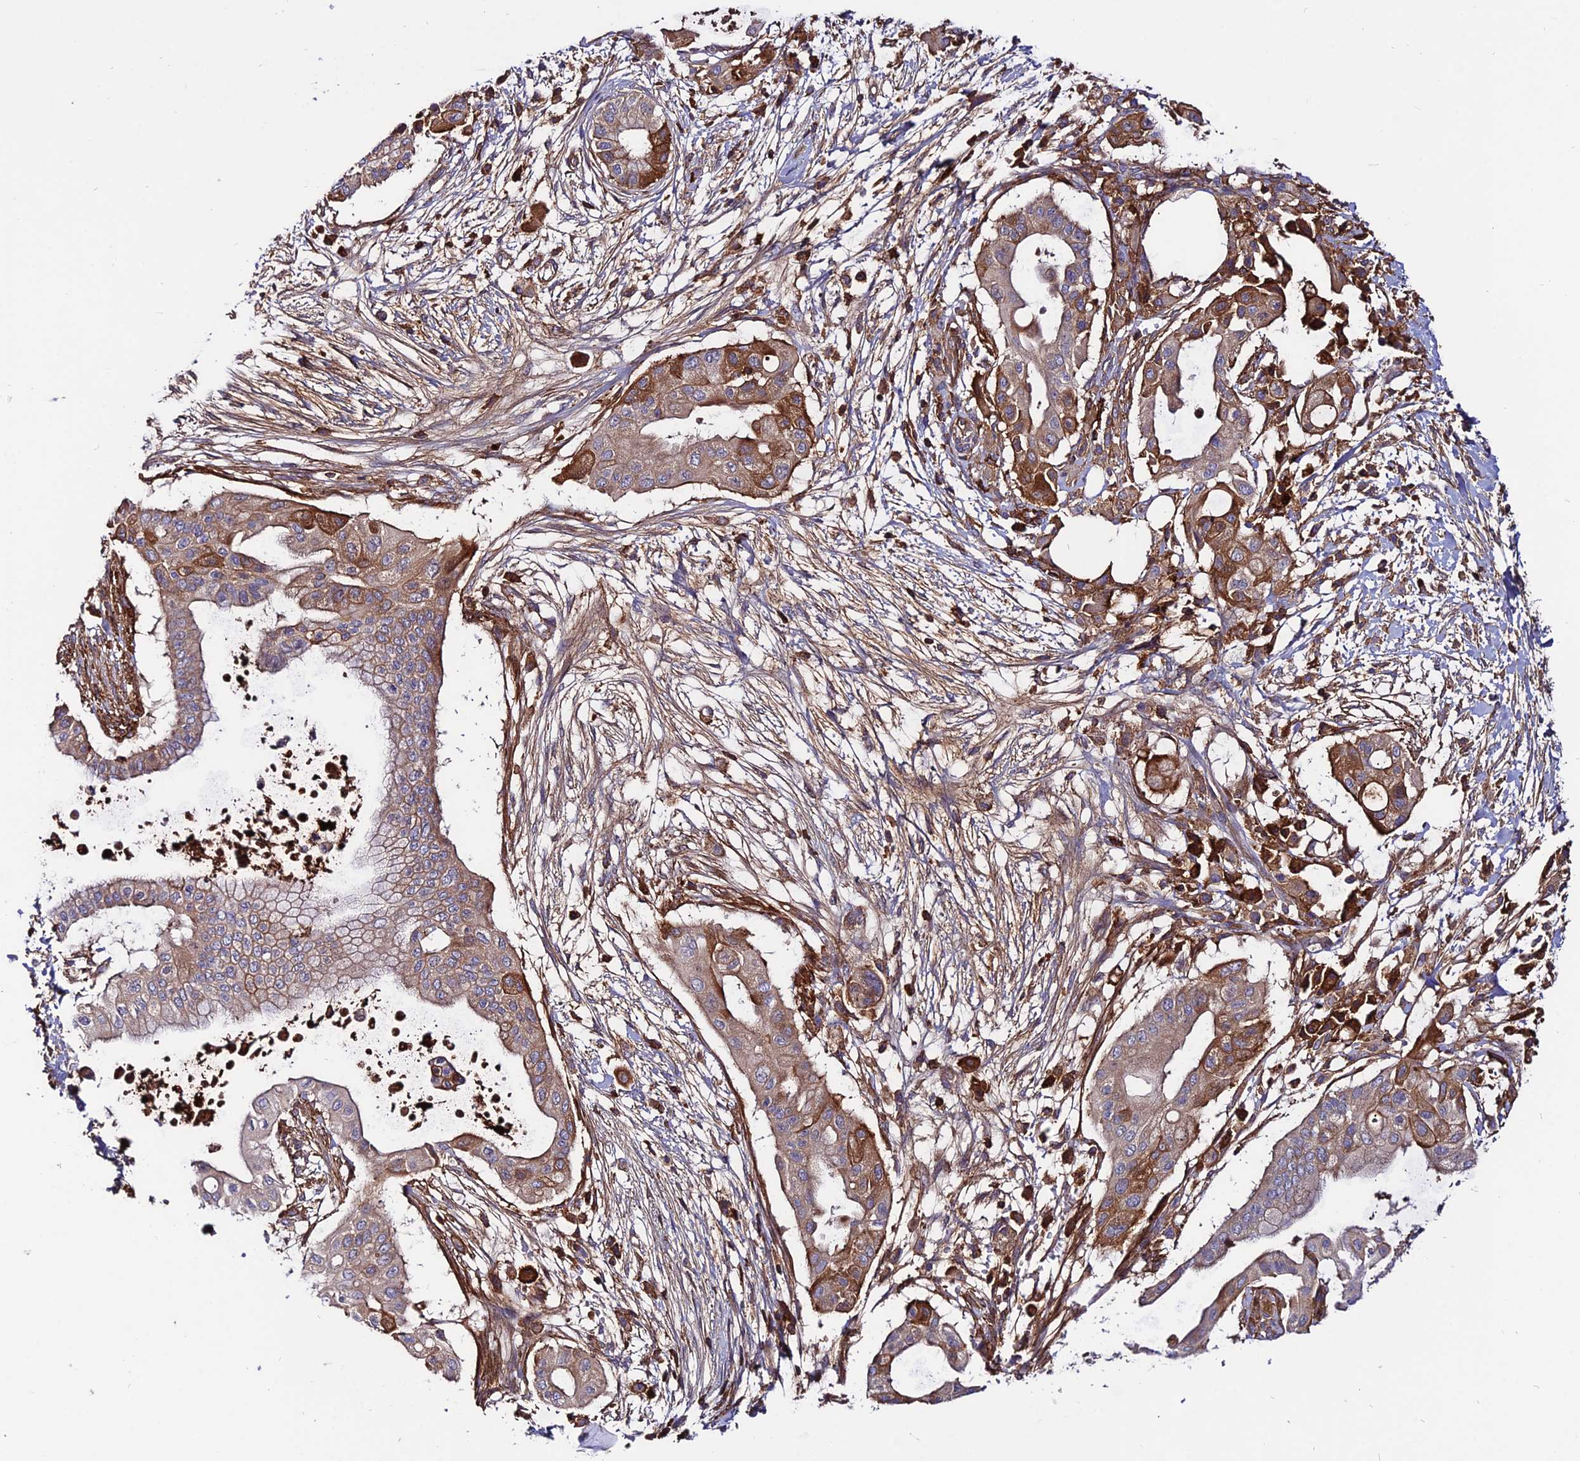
{"staining": {"intensity": "moderate", "quantity": "25%-75%", "location": "cytoplasmic/membranous"}, "tissue": "pancreatic cancer", "cell_type": "Tumor cells", "image_type": "cancer", "snomed": [{"axis": "morphology", "description": "Adenocarcinoma, NOS"}, {"axis": "topography", "description": "Pancreas"}], "caption": "Pancreatic cancer (adenocarcinoma) stained for a protein (brown) displays moderate cytoplasmic/membranous positive expression in approximately 25%-75% of tumor cells.", "gene": "PYM1", "patient": {"sex": "male", "age": 68}}